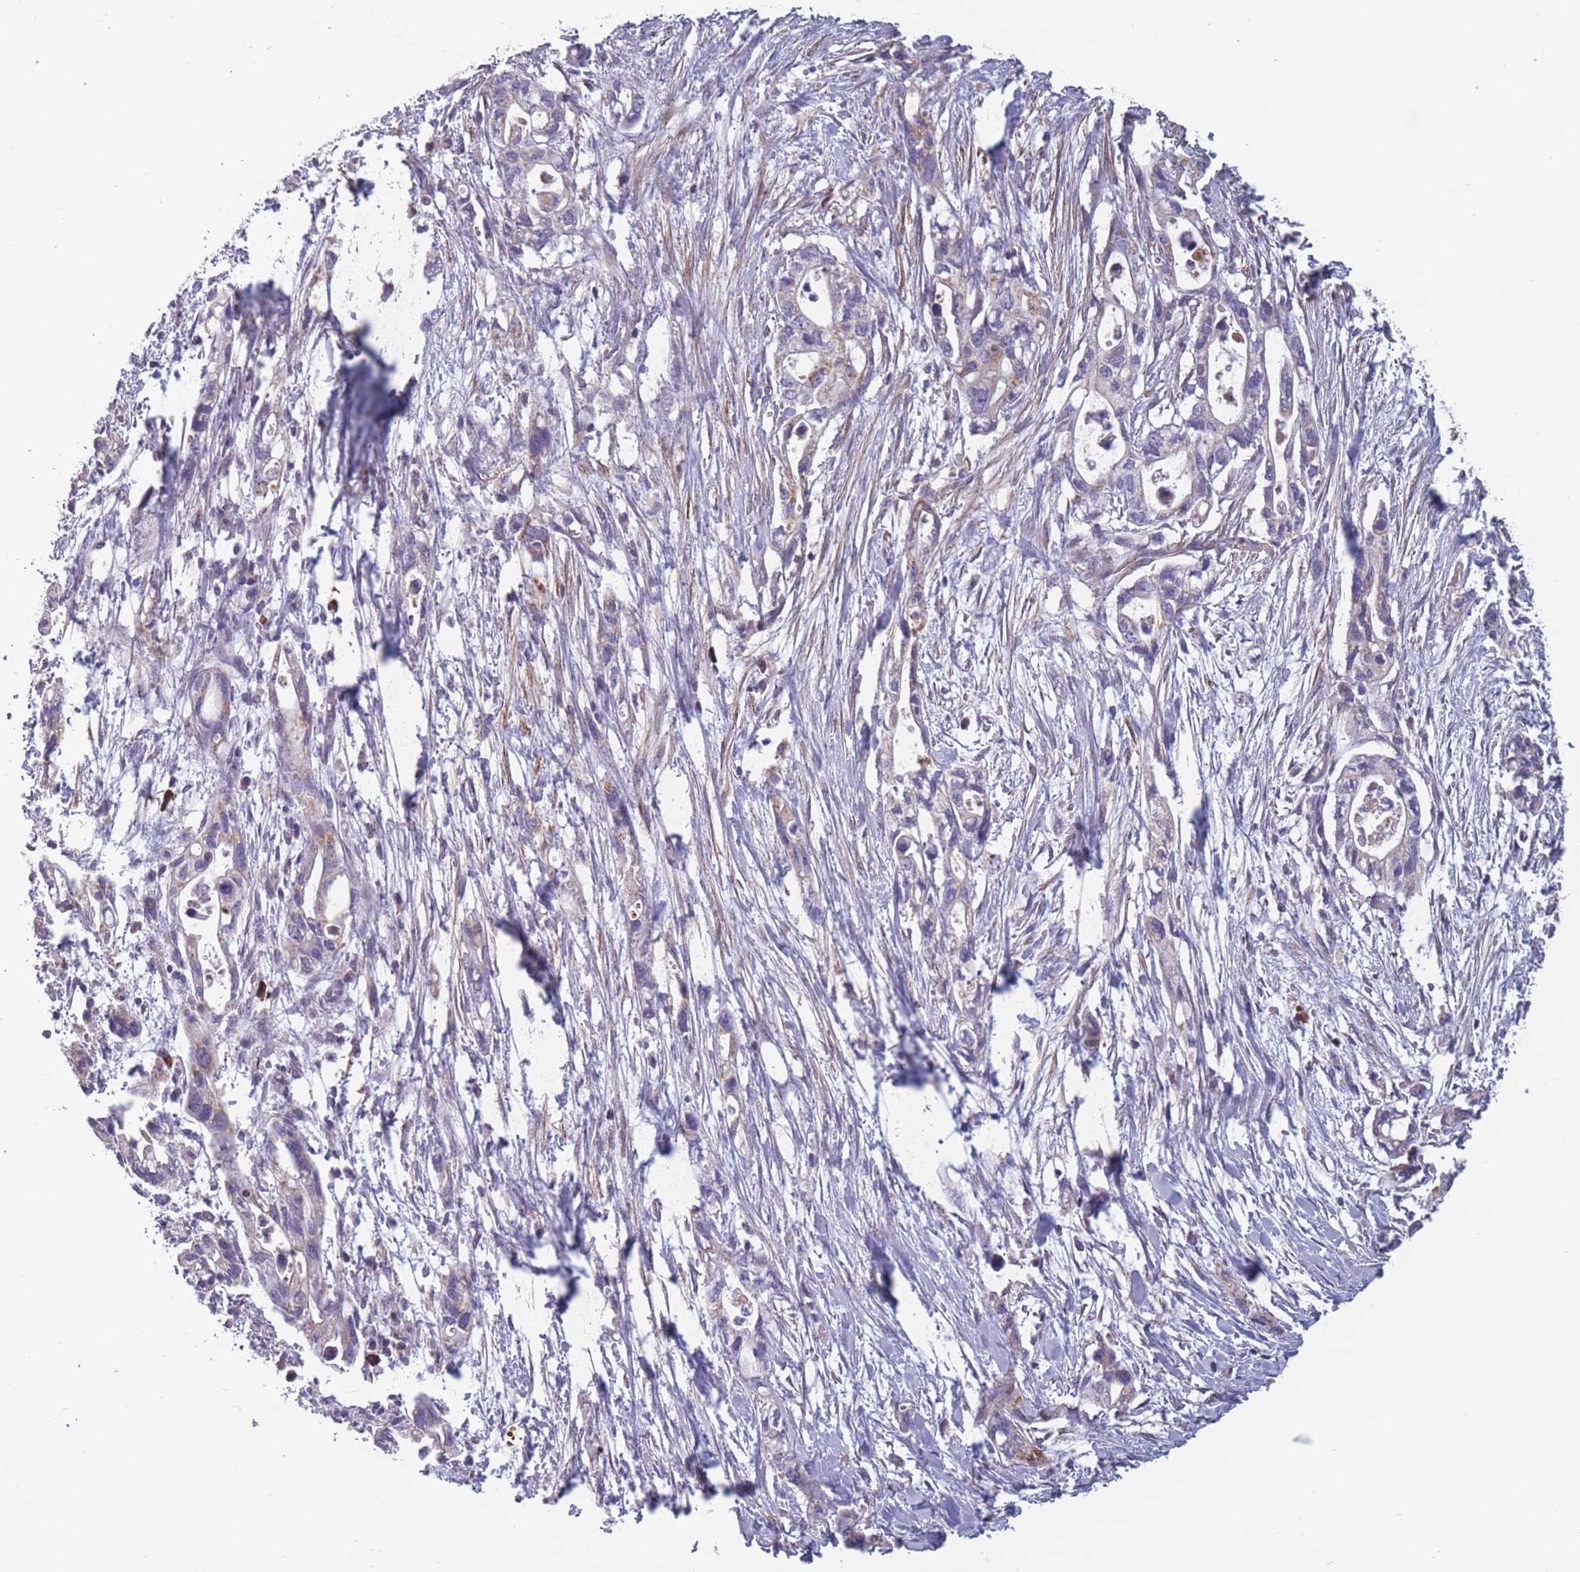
{"staining": {"intensity": "weak", "quantity": "<25%", "location": "cytoplasmic/membranous"}, "tissue": "pancreatic cancer", "cell_type": "Tumor cells", "image_type": "cancer", "snomed": [{"axis": "morphology", "description": "Adenocarcinoma, NOS"}, {"axis": "topography", "description": "Pancreas"}], "caption": "This is an immunohistochemistry histopathology image of pancreatic cancer (adenocarcinoma). There is no expression in tumor cells.", "gene": "TOMM40L", "patient": {"sex": "female", "age": 72}}